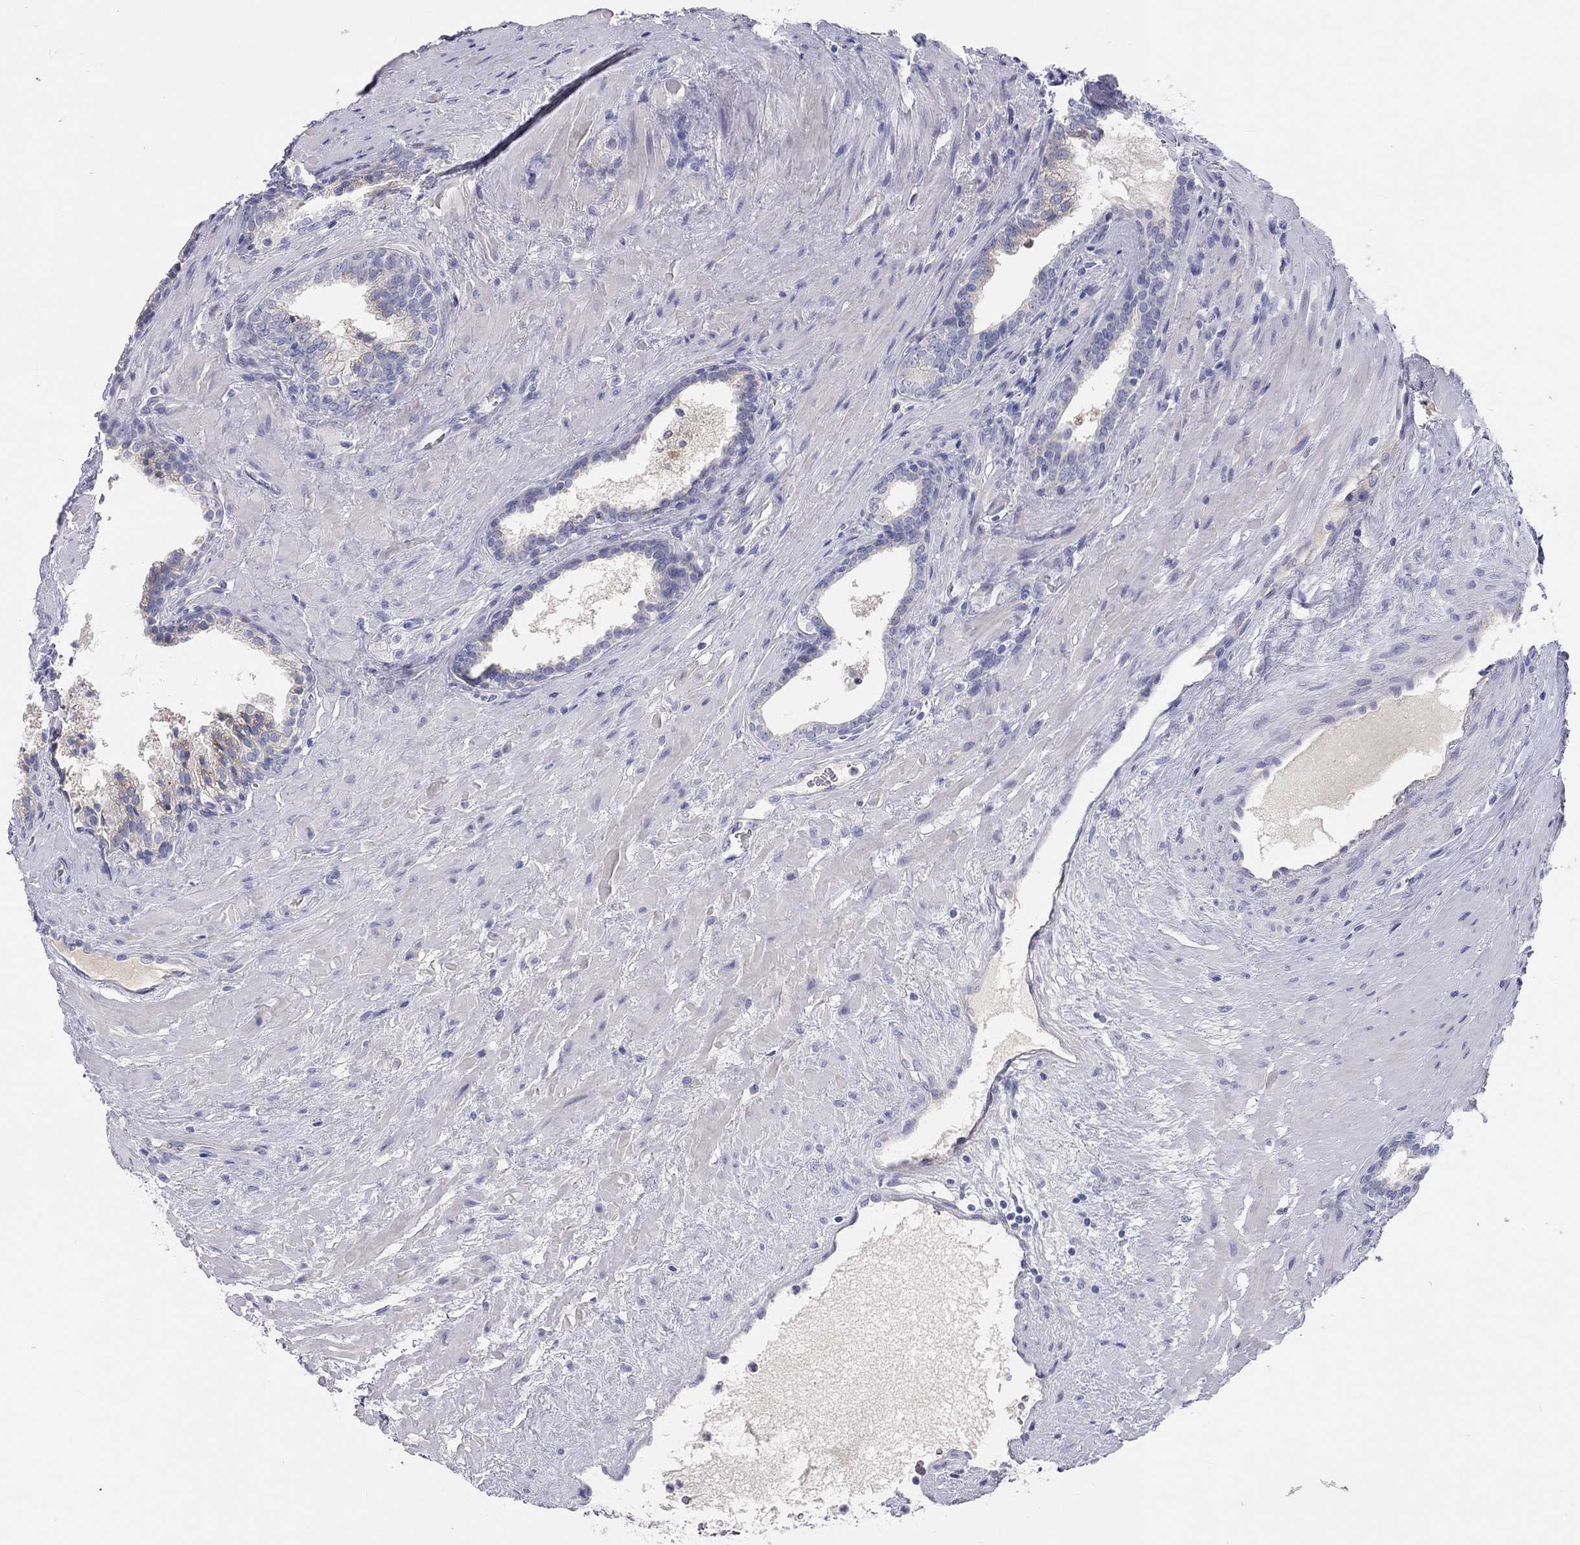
{"staining": {"intensity": "negative", "quantity": "none", "location": "none"}, "tissue": "prostate cancer", "cell_type": "Tumor cells", "image_type": "cancer", "snomed": [{"axis": "morphology", "description": "Adenocarcinoma, NOS"}, {"axis": "topography", "description": "Prostate"}], "caption": "A photomicrograph of human adenocarcinoma (prostate) is negative for staining in tumor cells. The staining is performed using DAB brown chromogen with nuclei counter-stained in using hematoxylin.", "gene": "ST7L", "patient": {"sex": "male", "age": 66}}